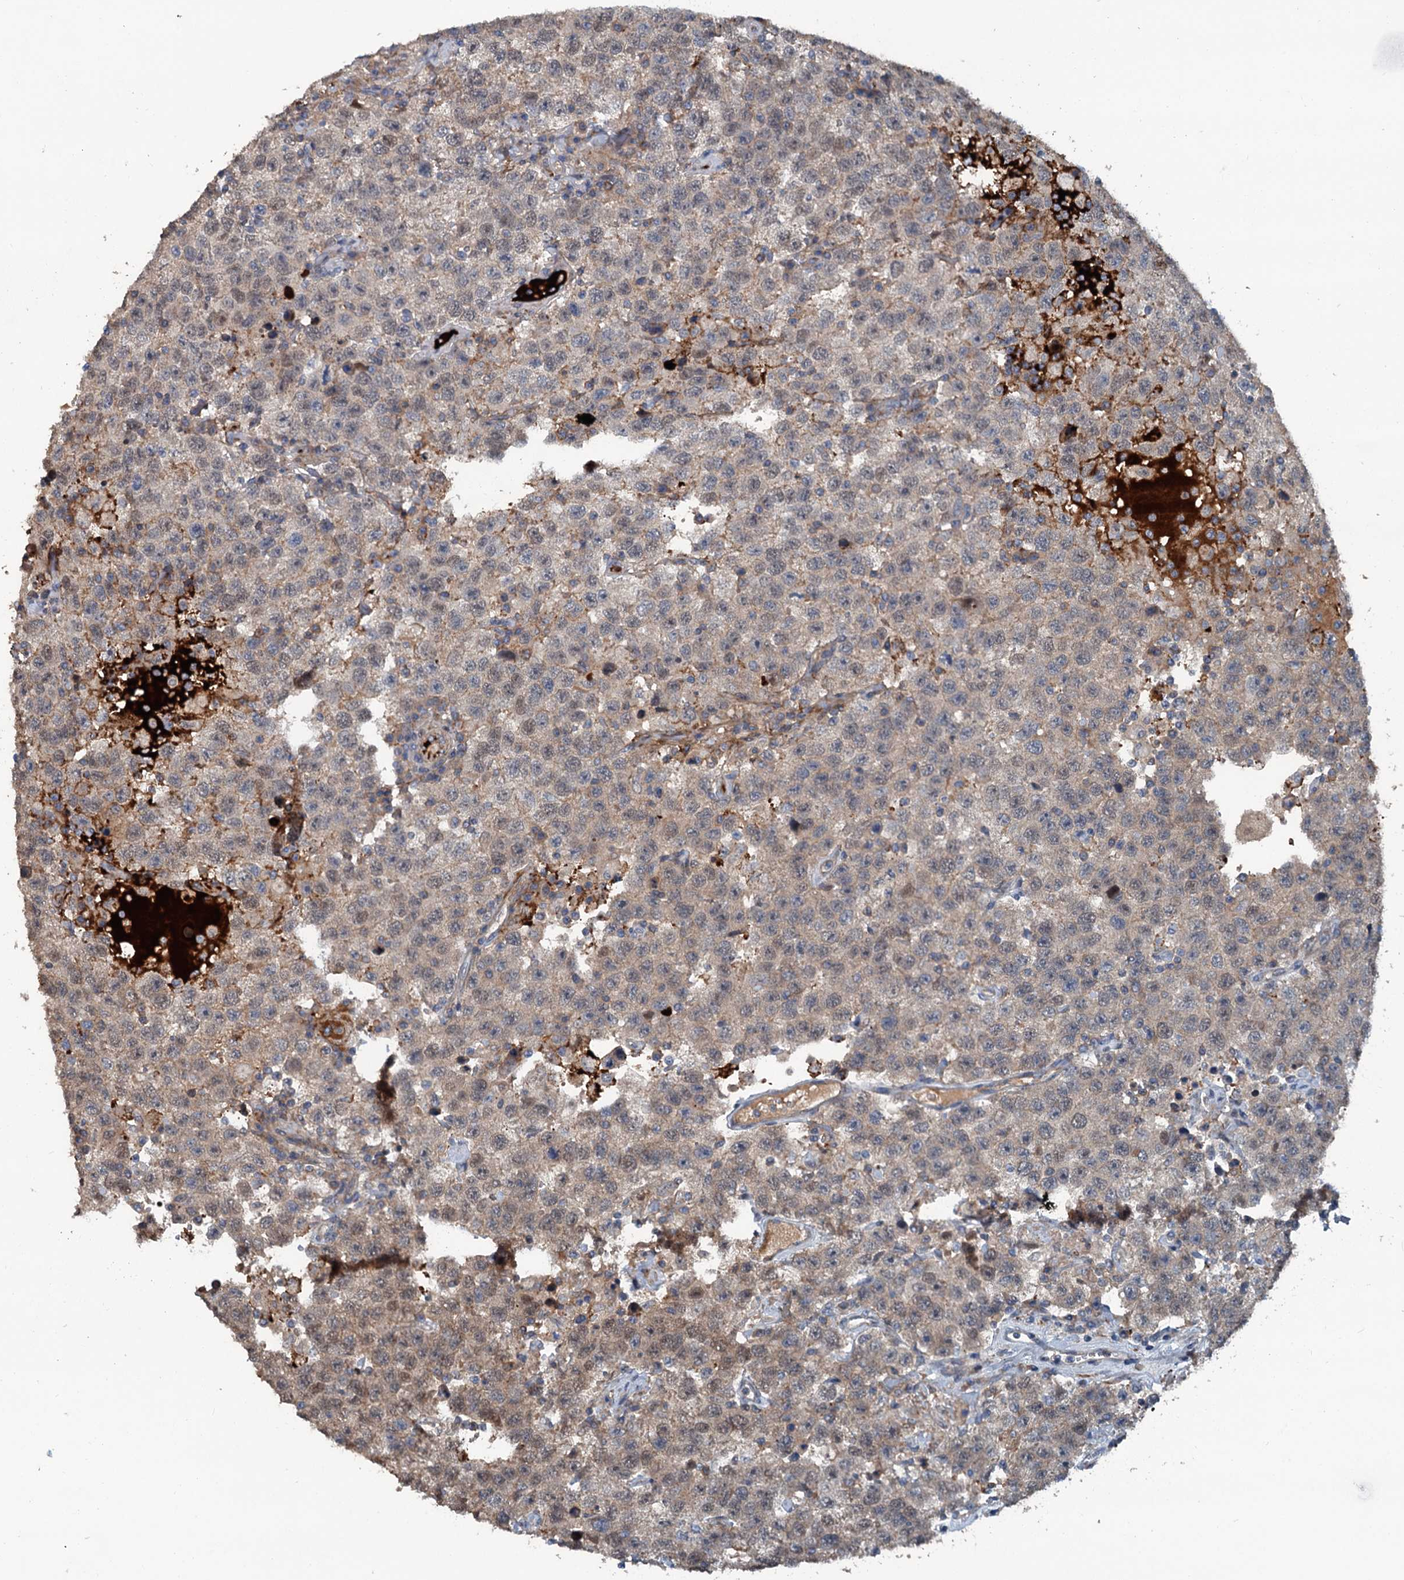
{"staining": {"intensity": "weak", "quantity": "<25%", "location": "cytoplasmic/membranous"}, "tissue": "testis cancer", "cell_type": "Tumor cells", "image_type": "cancer", "snomed": [{"axis": "morphology", "description": "Seminoma, NOS"}, {"axis": "topography", "description": "Testis"}], "caption": "Immunohistochemical staining of human testis cancer (seminoma) reveals no significant expression in tumor cells.", "gene": "TEDC1", "patient": {"sex": "male", "age": 41}}